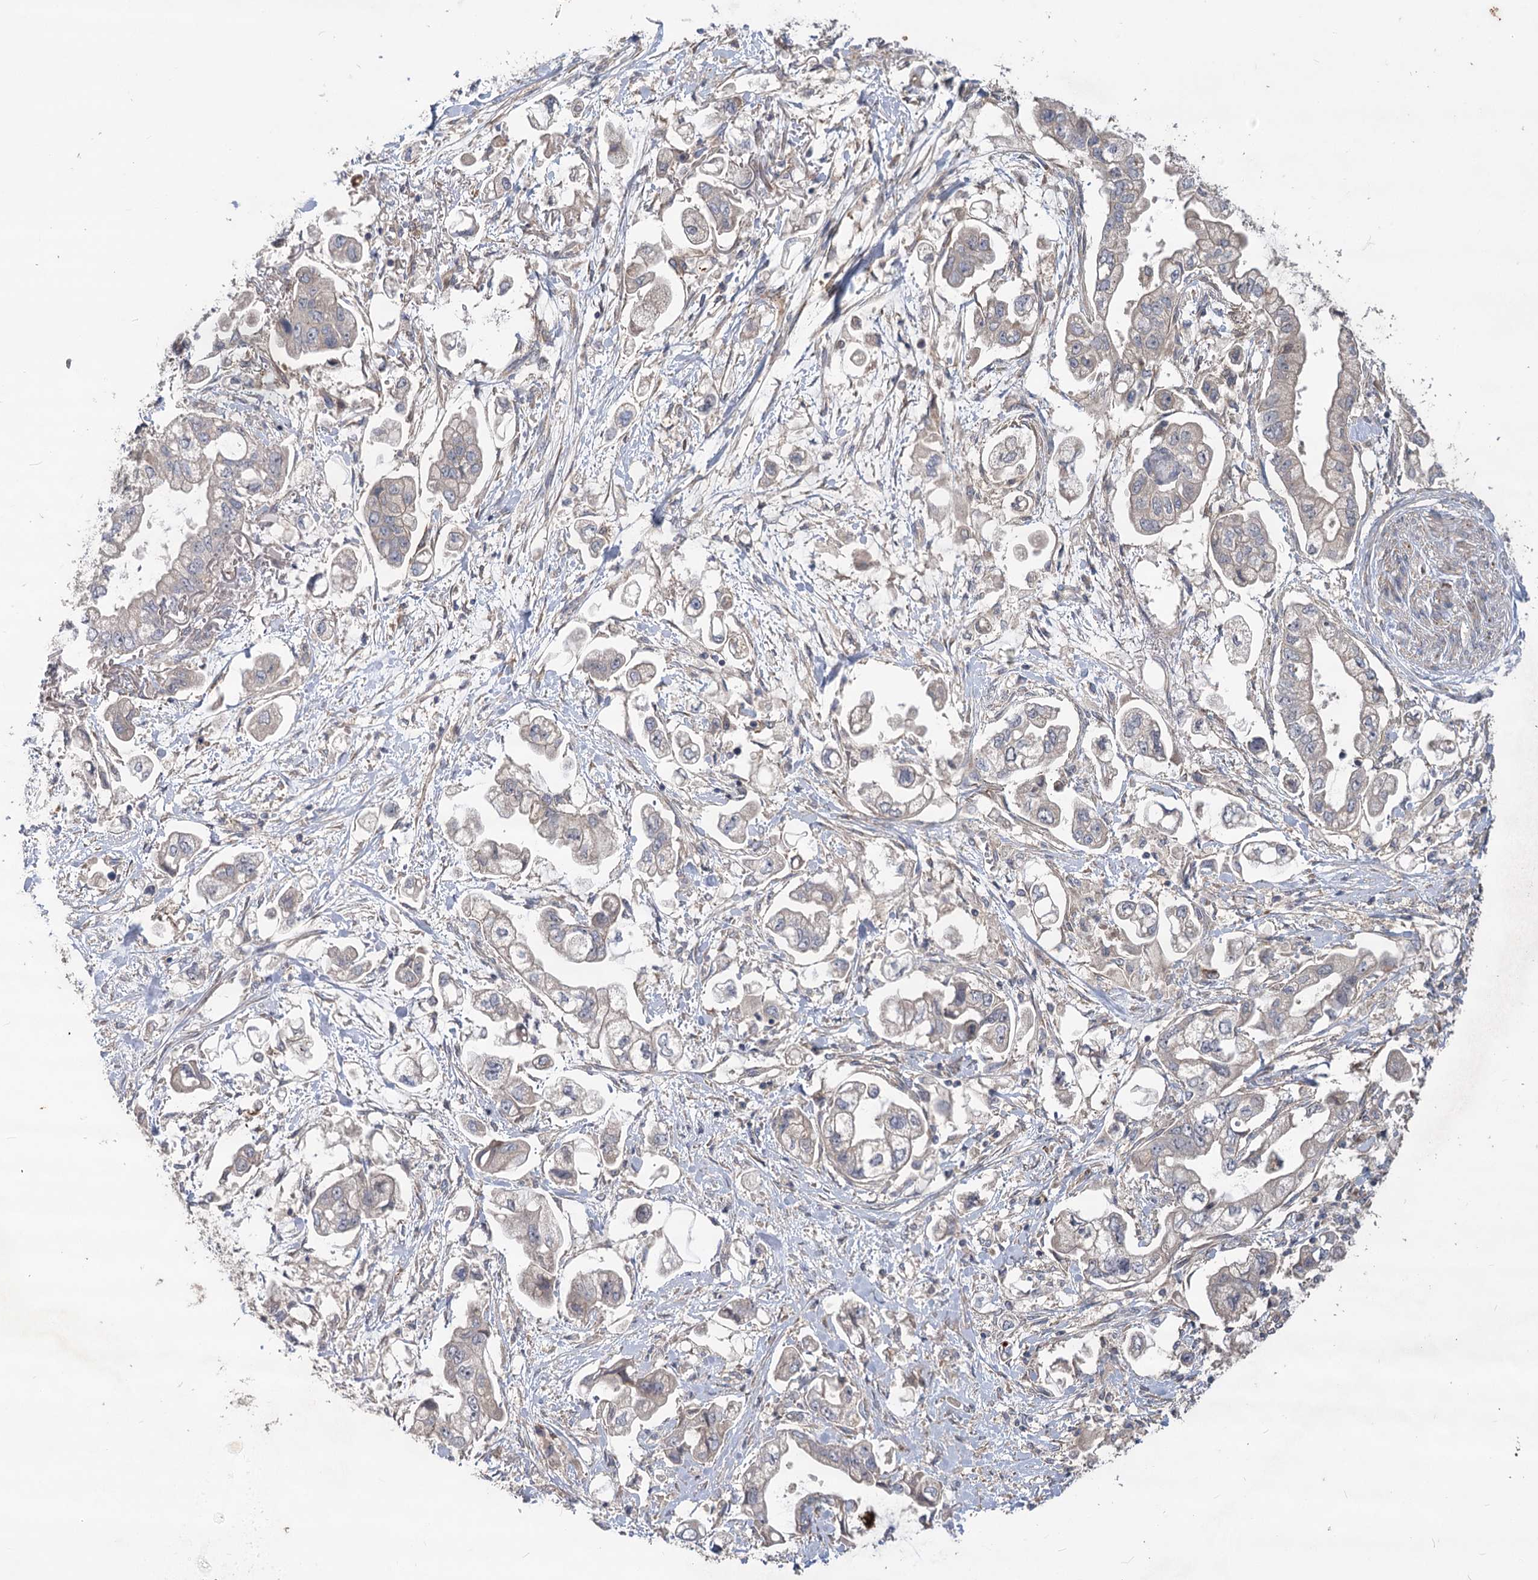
{"staining": {"intensity": "negative", "quantity": "none", "location": "none"}, "tissue": "stomach cancer", "cell_type": "Tumor cells", "image_type": "cancer", "snomed": [{"axis": "morphology", "description": "Adenocarcinoma, NOS"}, {"axis": "topography", "description": "Stomach"}], "caption": "This image is of stomach cancer stained with IHC to label a protein in brown with the nuclei are counter-stained blue. There is no staining in tumor cells.", "gene": "RIN2", "patient": {"sex": "male", "age": 62}}